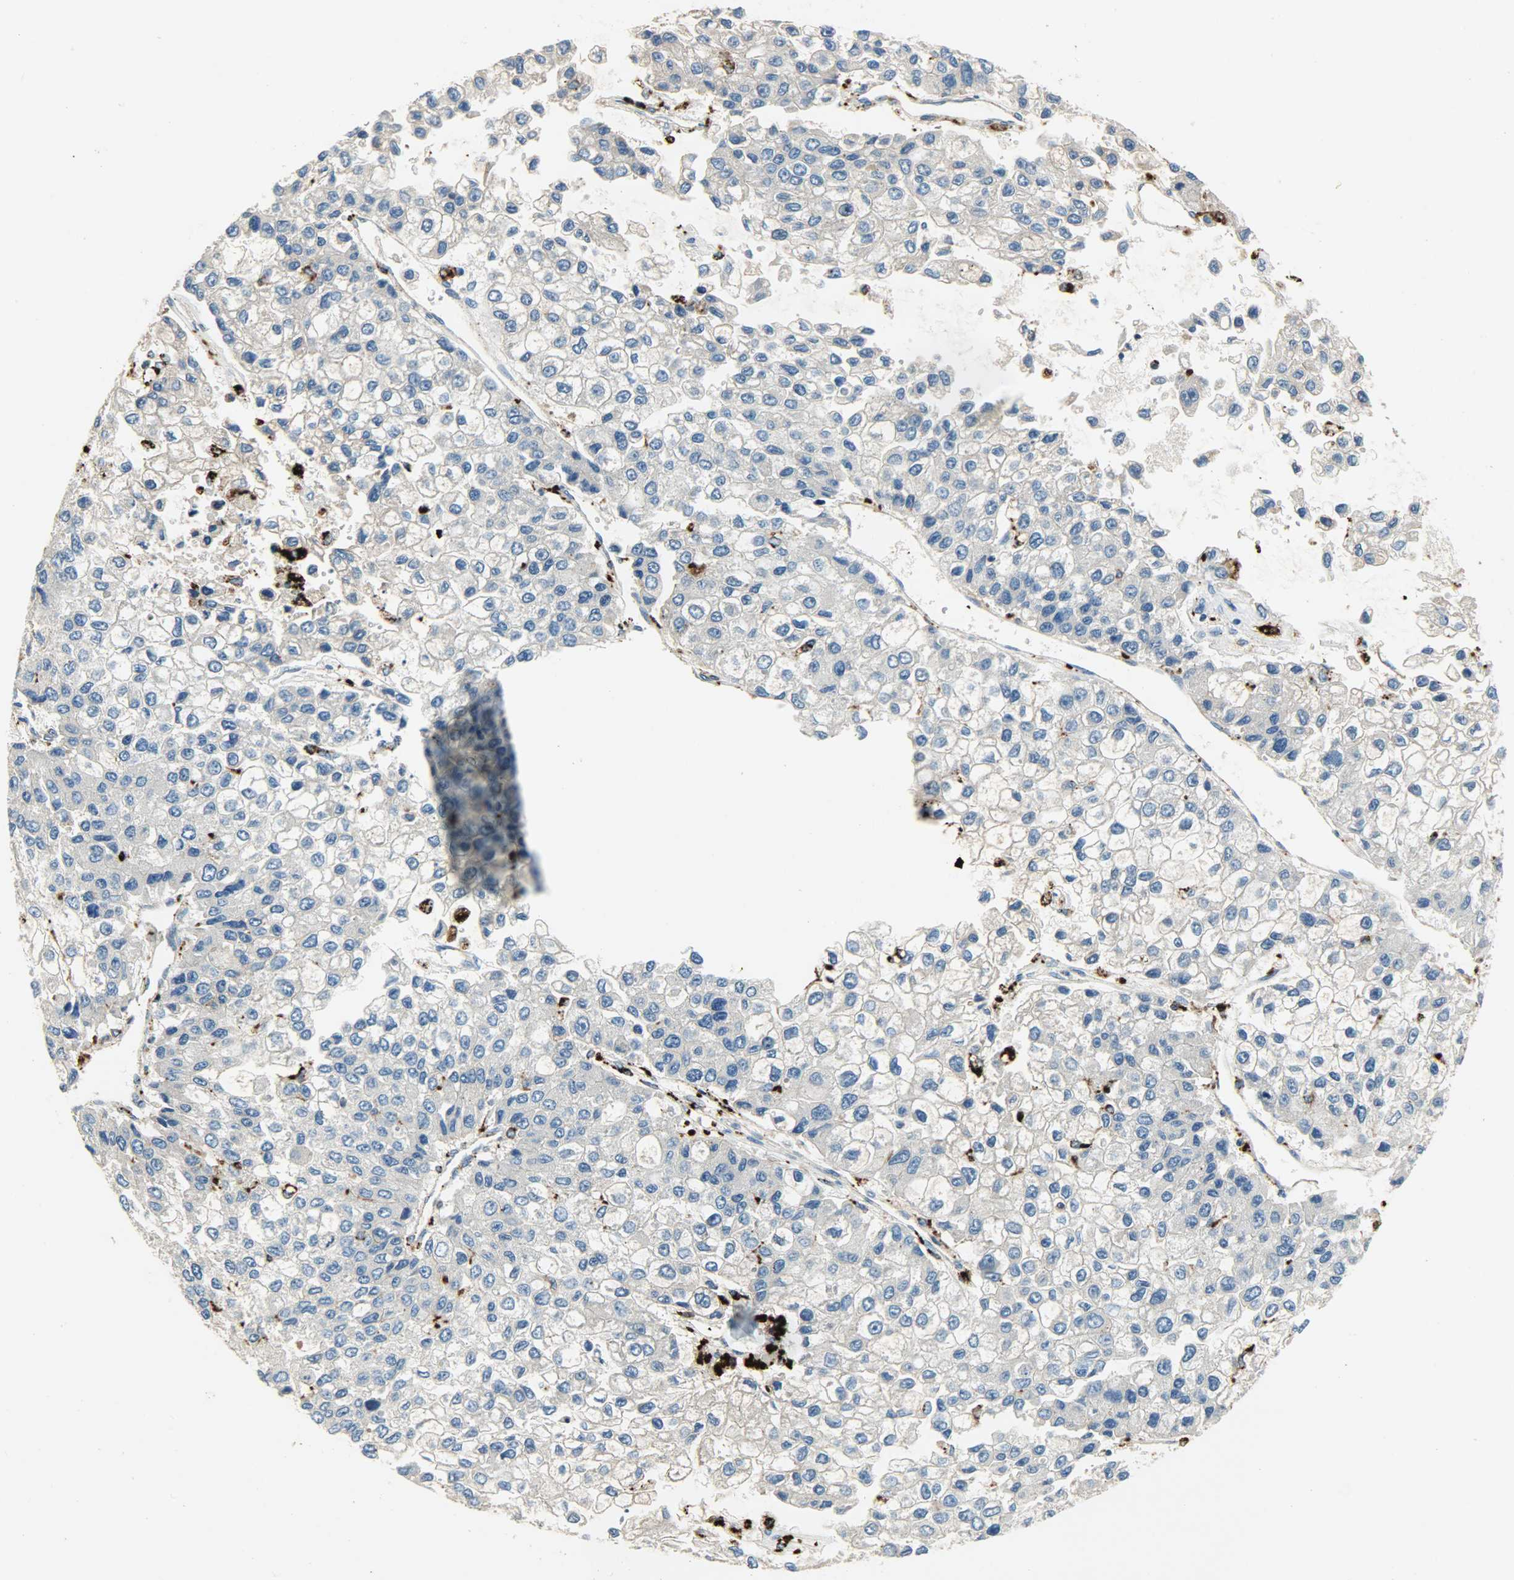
{"staining": {"intensity": "negative", "quantity": "none", "location": "none"}, "tissue": "liver cancer", "cell_type": "Tumor cells", "image_type": "cancer", "snomed": [{"axis": "morphology", "description": "Carcinoma, Hepatocellular, NOS"}, {"axis": "topography", "description": "Liver"}], "caption": "An IHC histopathology image of liver cancer is shown. There is no staining in tumor cells of liver cancer.", "gene": "ASAH1", "patient": {"sex": "female", "age": 66}}